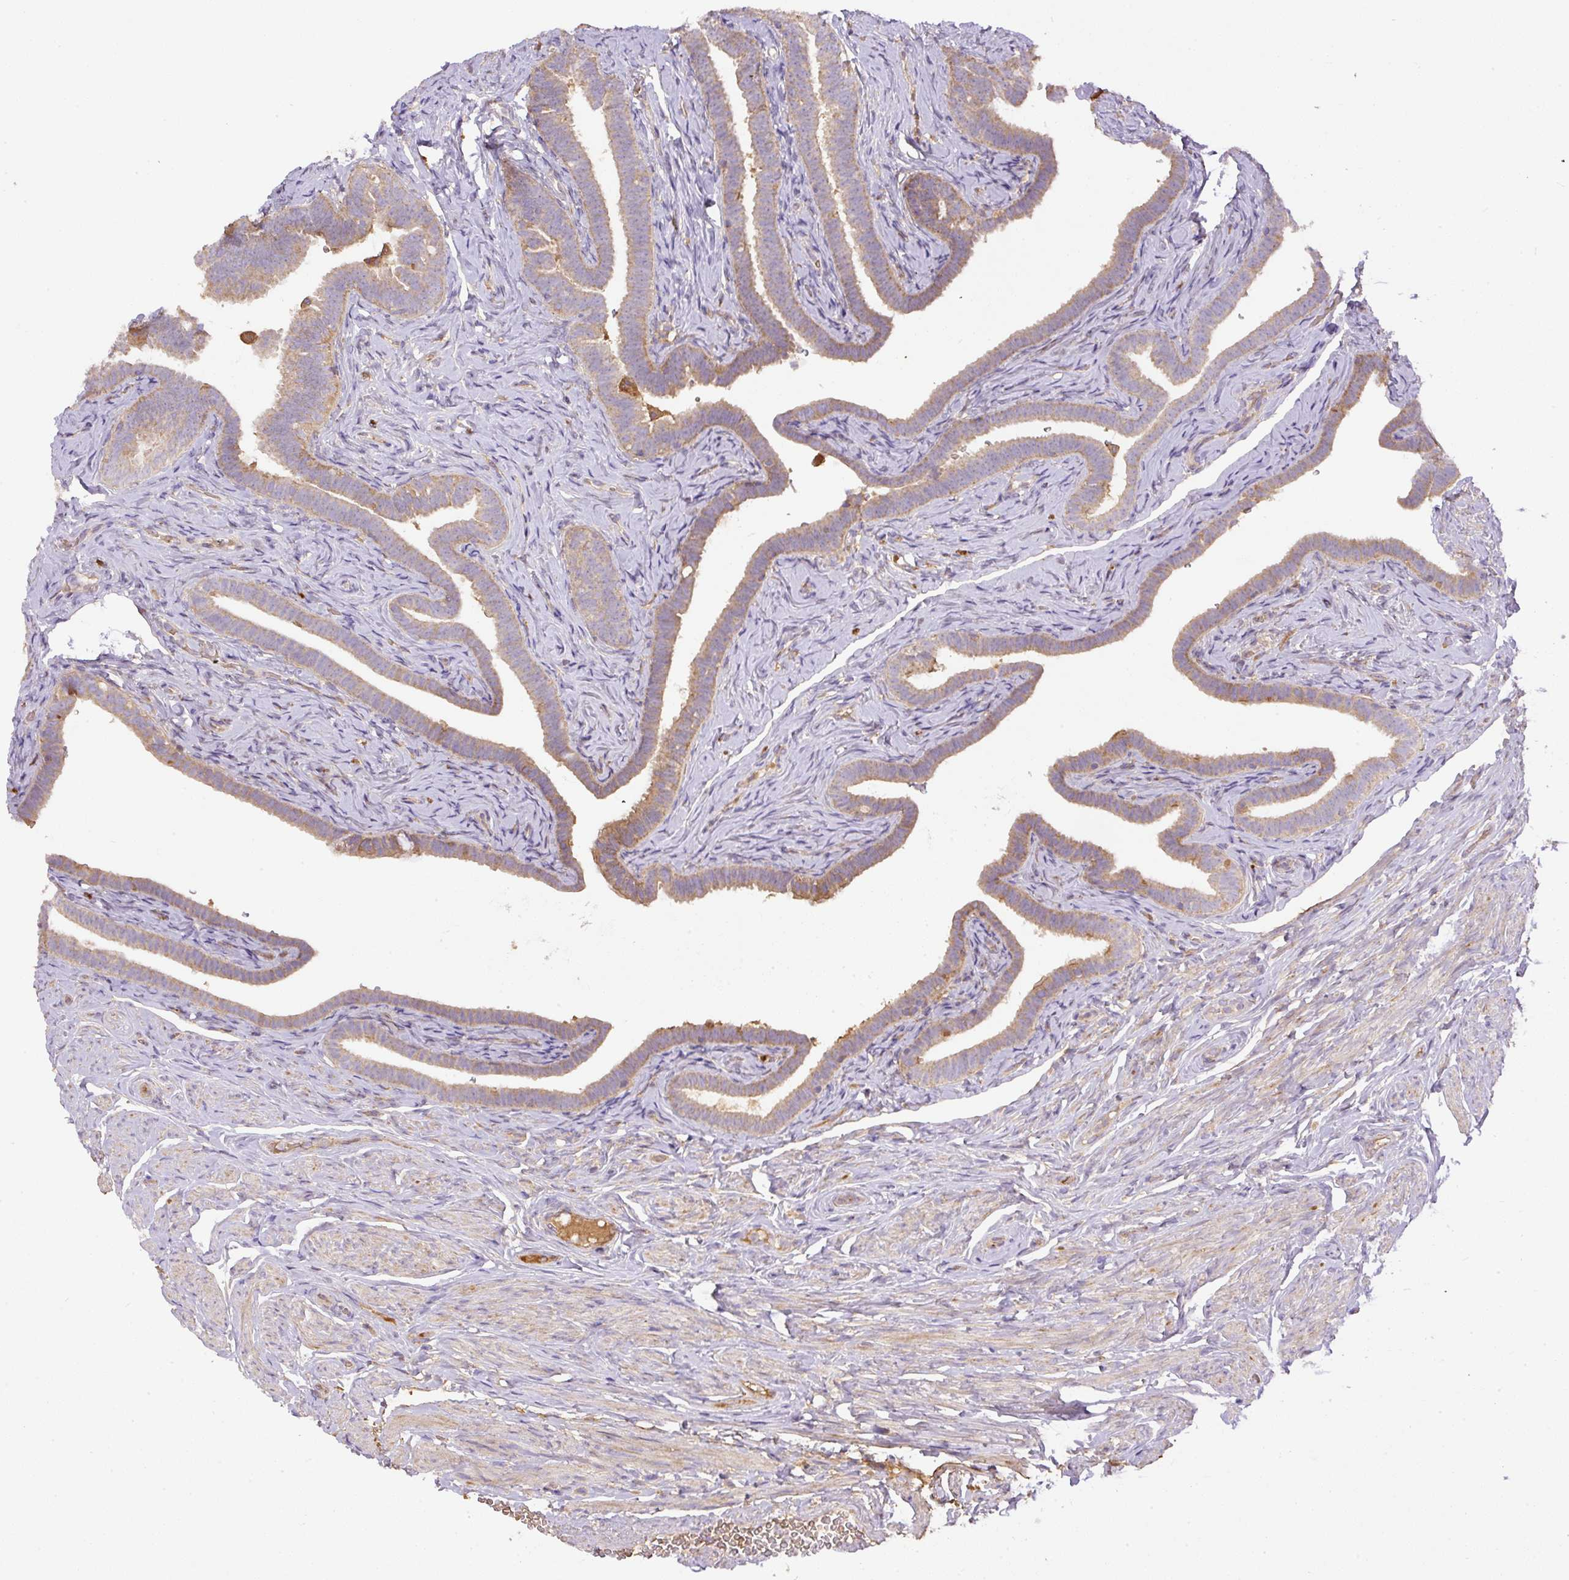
{"staining": {"intensity": "moderate", "quantity": ">75%", "location": "cytoplasmic/membranous"}, "tissue": "fallopian tube", "cell_type": "Glandular cells", "image_type": "normal", "snomed": [{"axis": "morphology", "description": "Normal tissue, NOS"}, {"axis": "topography", "description": "Fallopian tube"}], "caption": "The image displays immunohistochemical staining of benign fallopian tube. There is moderate cytoplasmic/membranous staining is seen in about >75% of glandular cells.", "gene": "DAPK1", "patient": {"sex": "female", "age": 69}}